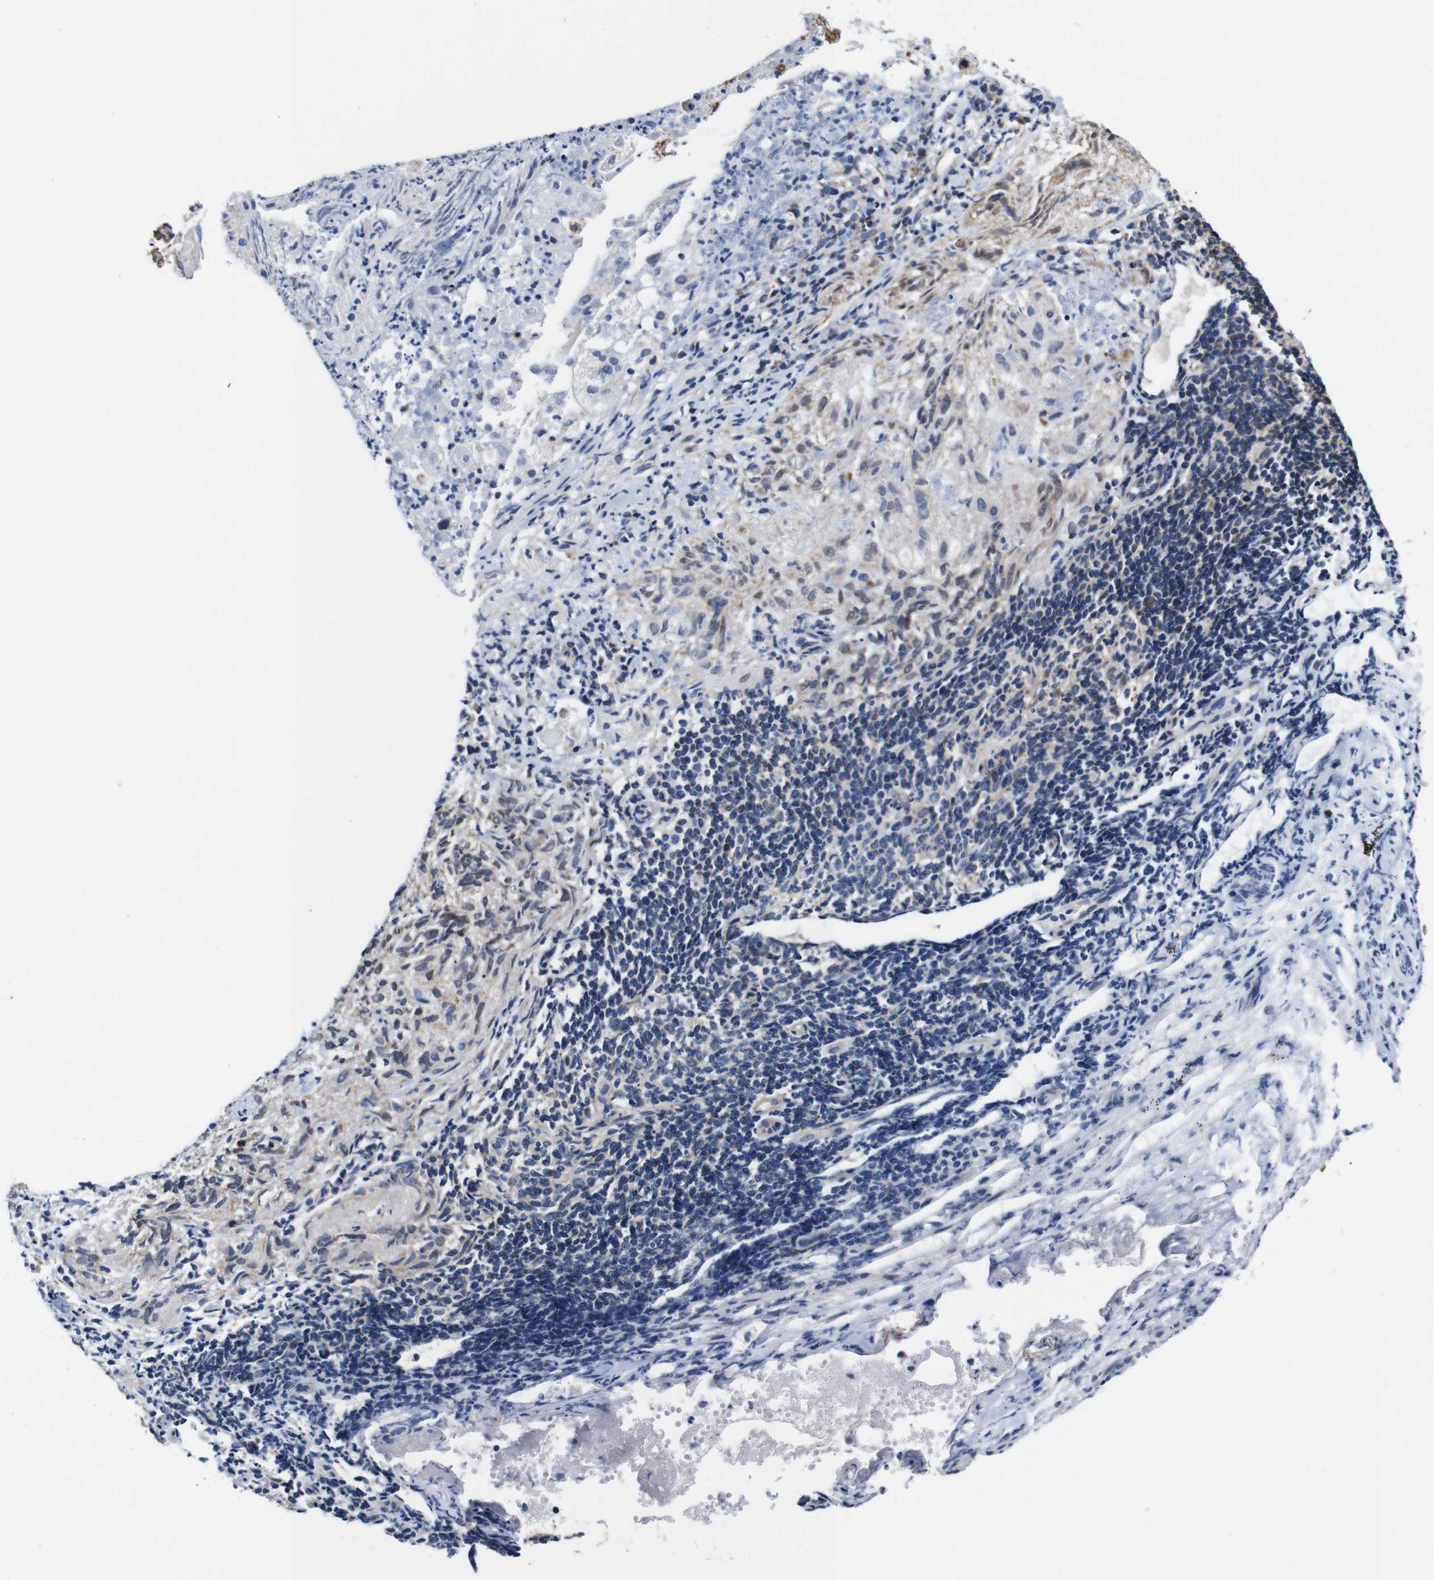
{"staining": {"intensity": "strong", "quantity": "25%-75%", "location": "cytoplasmic/membranous"}, "tissue": "lung cancer", "cell_type": "Tumor cells", "image_type": "cancer", "snomed": [{"axis": "morphology", "description": "Inflammation, NOS"}, {"axis": "morphology", "description": "Squamous cell carcinoma, NOS"}, {"axis": "topography", "description": "Lymph node"}, {"axis": "topography", "description": "Soft tissue"}, {"axis": "topography", "description": "Lung"}], "caption": "The immunohistochemical stain labels strong cytoplasmic/membranous staining in tumor cells of lung cancer tissue. (DAB IHC, brown staining for protein, blue staining for nuclei).", "gene": "C17orf80", "patient": {"sex": "male", "age": 66}}